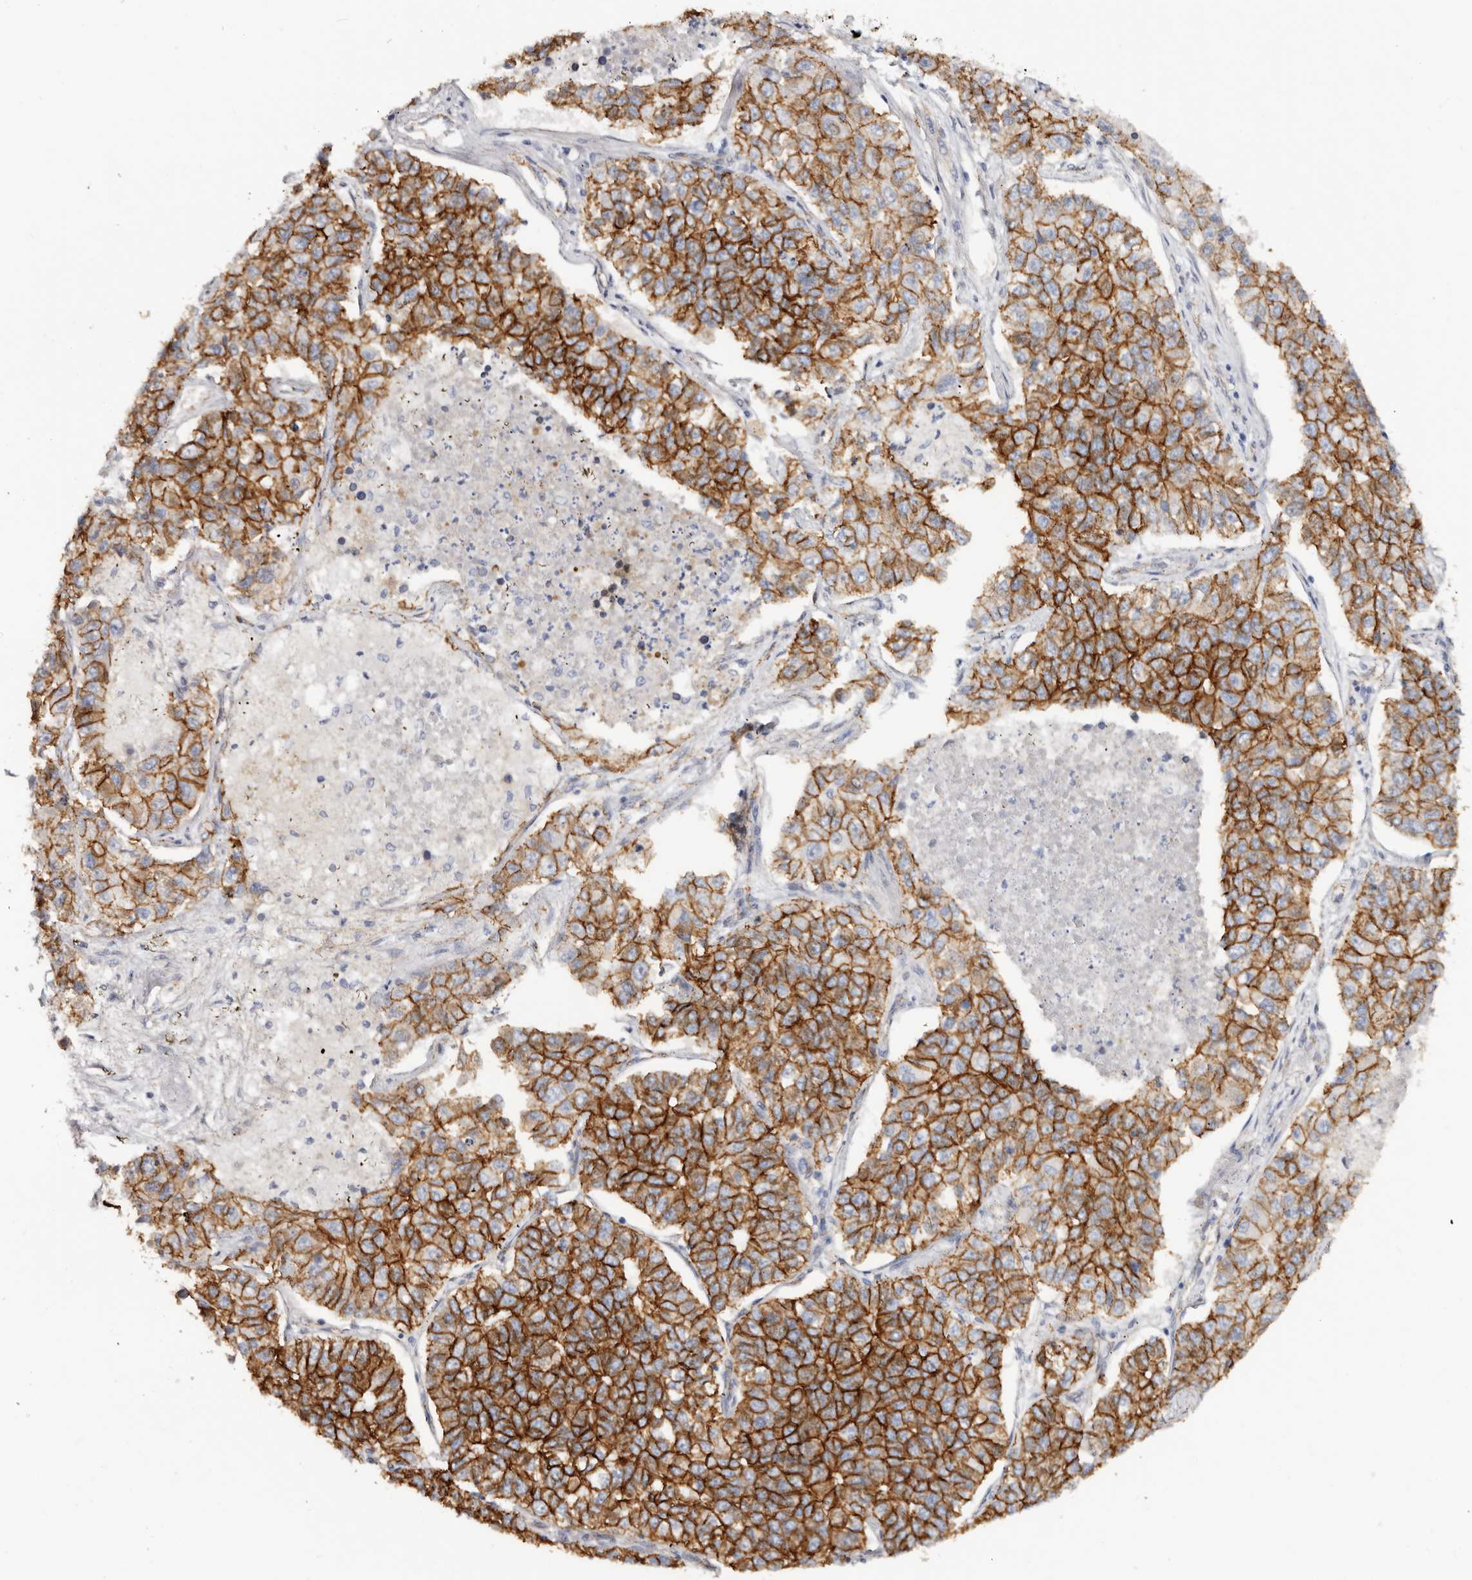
{"staining": {"intensity": "strong", "quantity": ">75%", "location": "cytoplasmic/membranous"}, "tissue": "lung cancer", "cell_type": "Tumor cells", "image_type": "cancer", "snomed": [{"axis": "morphology", "description": "Adenocarcinoma, NOS"}, {"axis": "topography", "description": "Lung"}], "caption": "Immunohistochemistry of human lung cancer exhibits high levels of strong cytoplasmic/membranous positivity in approximately >75% of tumor cells.", "gene": "CTNNB1", "patient": {"sex": "male", "age": 49}}